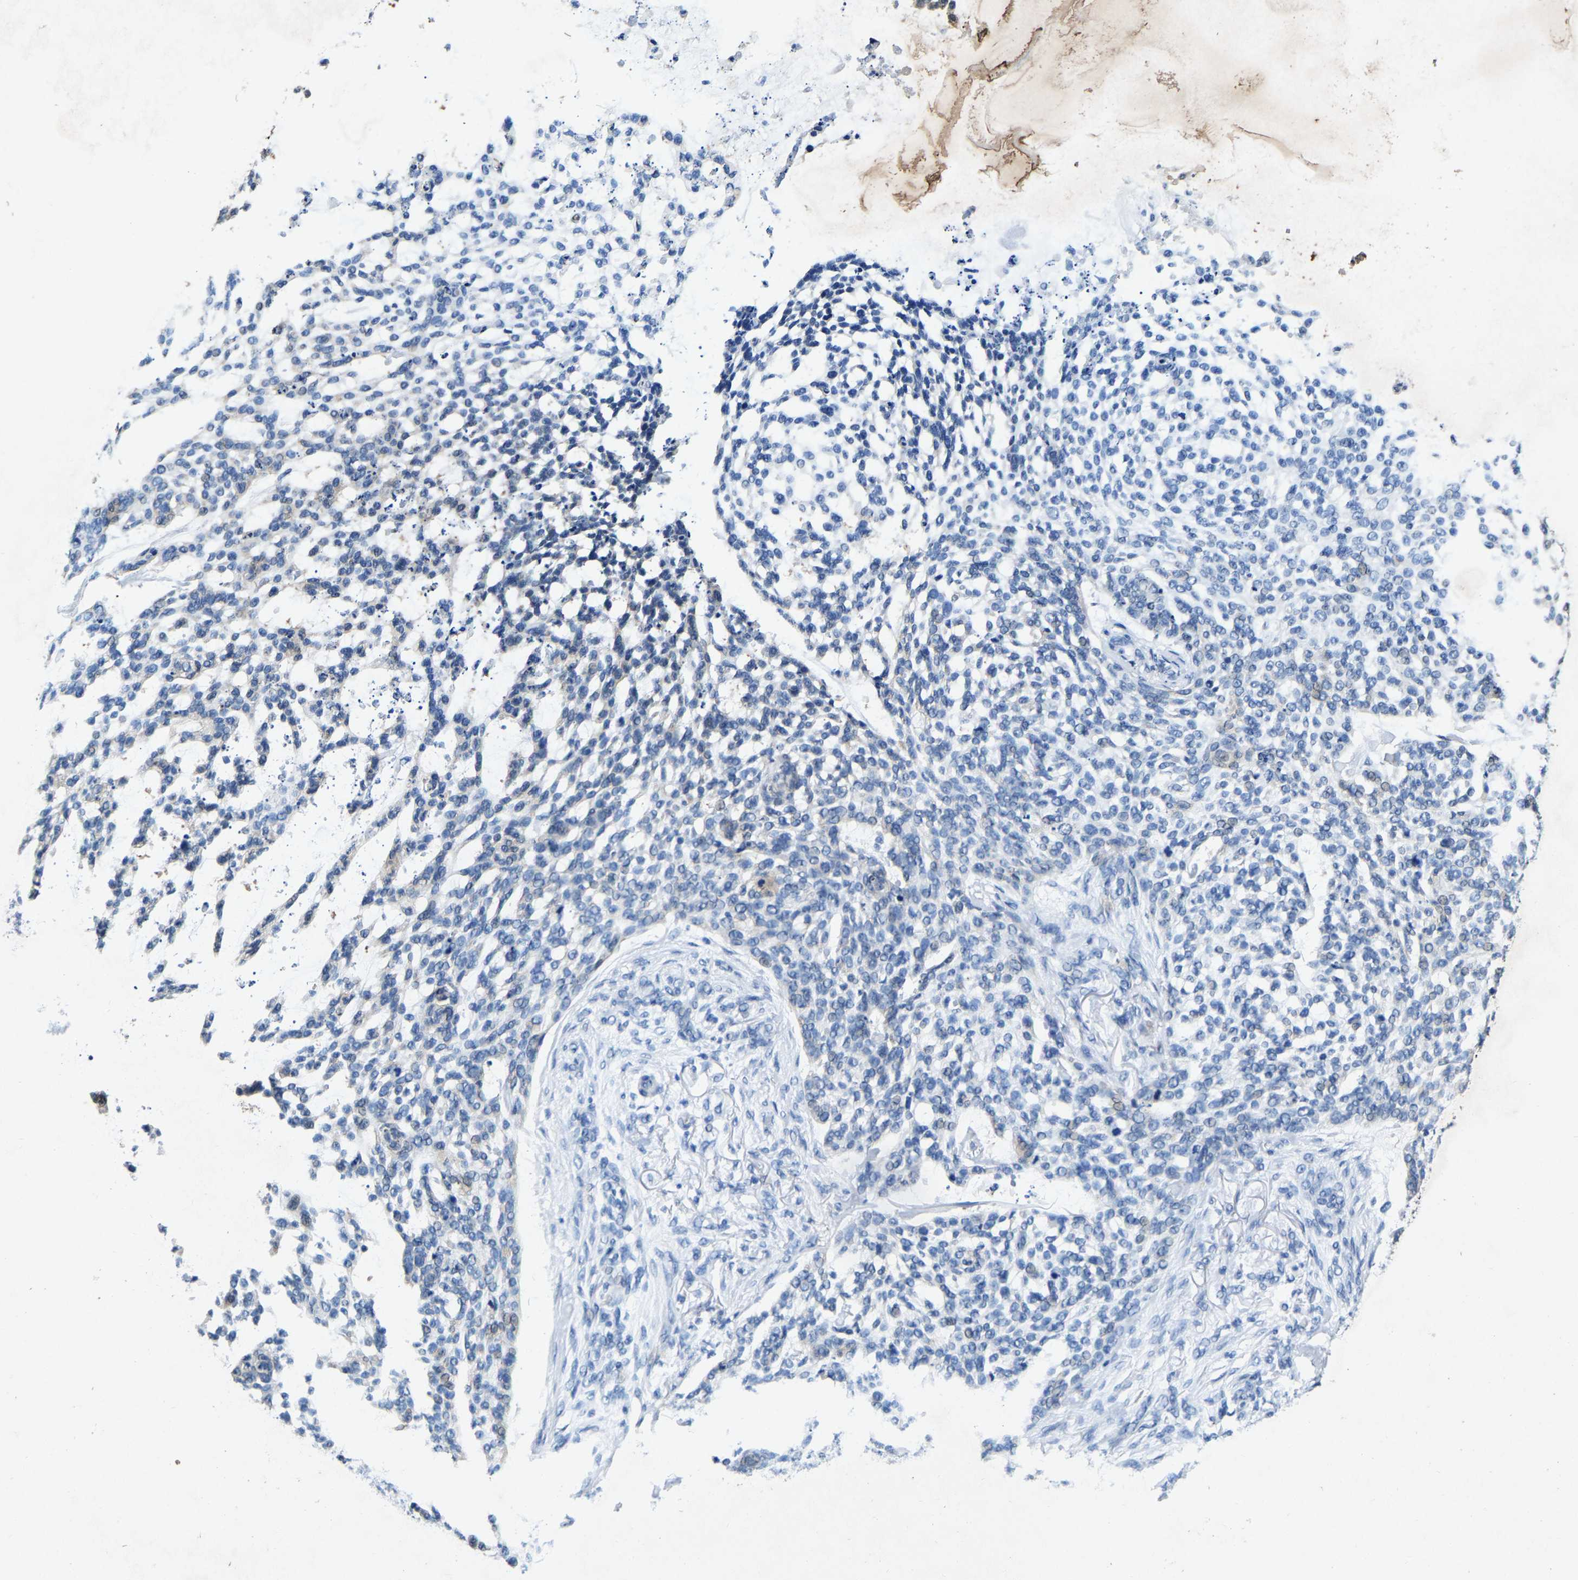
{"staining": {"intensity": "negative", "quantity": "none", "location": "none"}, "tissue": "skin cancer", "cell_type": "Tumor cells", "image_type": "cancer", "snomed": [{"axis": "morphology", "description": "Basal cell carcinoma"}, {"axis": "topography", "description": "Skin"}], "caption": "Basal cell carcinoma (skin) was stained to show a protein in brown. There is no significant expression in tumor cells. (Brightfield microscopy of DAB (3,3'-diaminobenzidine) immunohistochemistry at high magnification).", "gene": "UBN2", "patient": {"sex": "female", "age": 64}}